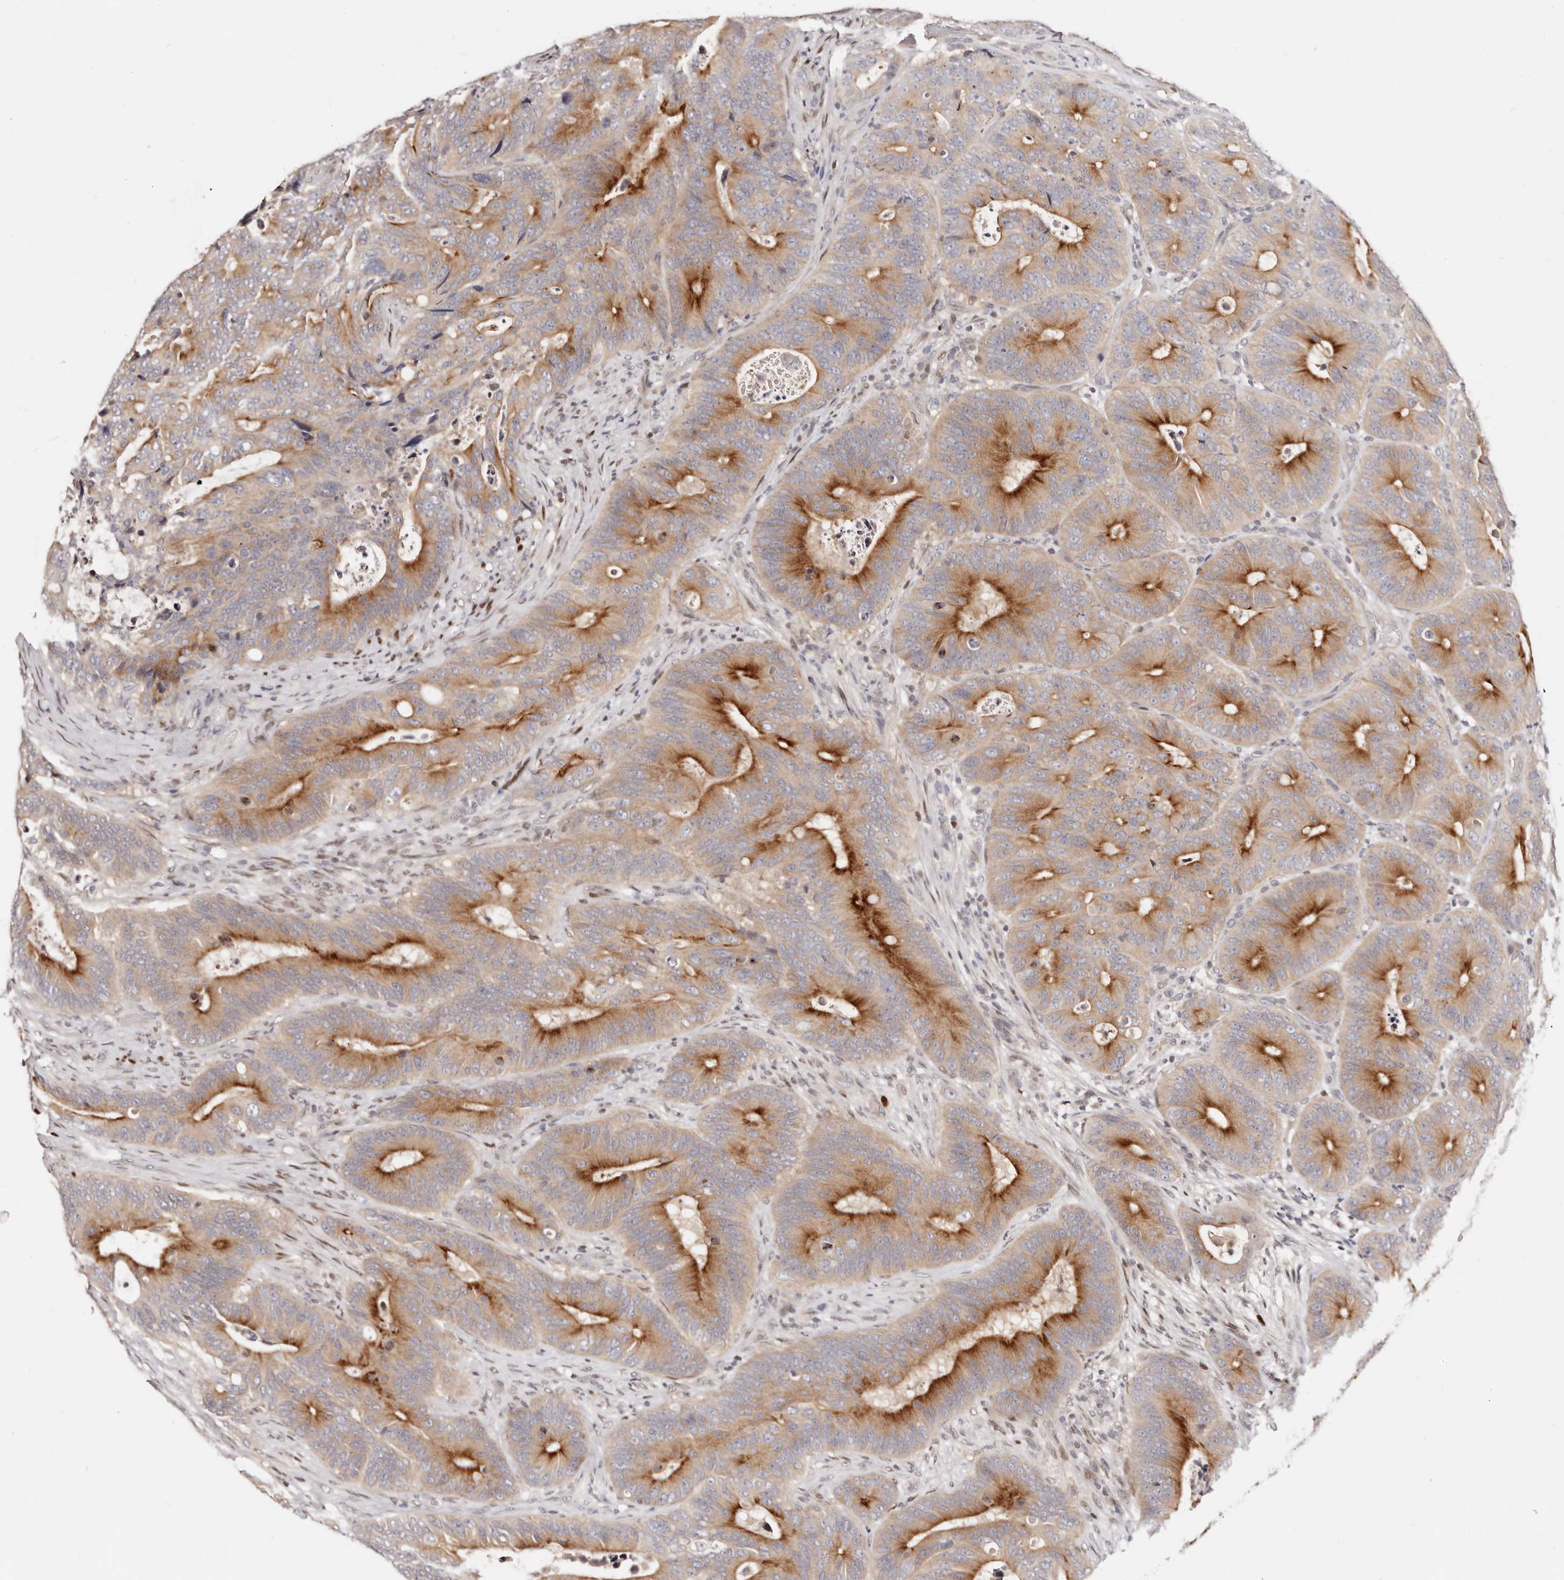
{"staining": {"intensity": "strong", "quantity": "25%-75%", "location": "cytoplasmic/membranous"}, "tissue": "colorectal cancer", "cell_type": "Tumor cells", "image_type": "cancer", "snomed": [{"axis": "morphology", "description": "Adenocarcinoma, NOS"}, {"axis": "topography", "description": "Colon"}], "caption": "Immunohistochemical staining of human colorectal adenocarcinoma shows high levels of strong cytoplasmic/membranous protein positivity in approximately 25%-75% of tumor cells.", "gene": "IQGAP3", "patient": {"sex": "male", "age": 83}}